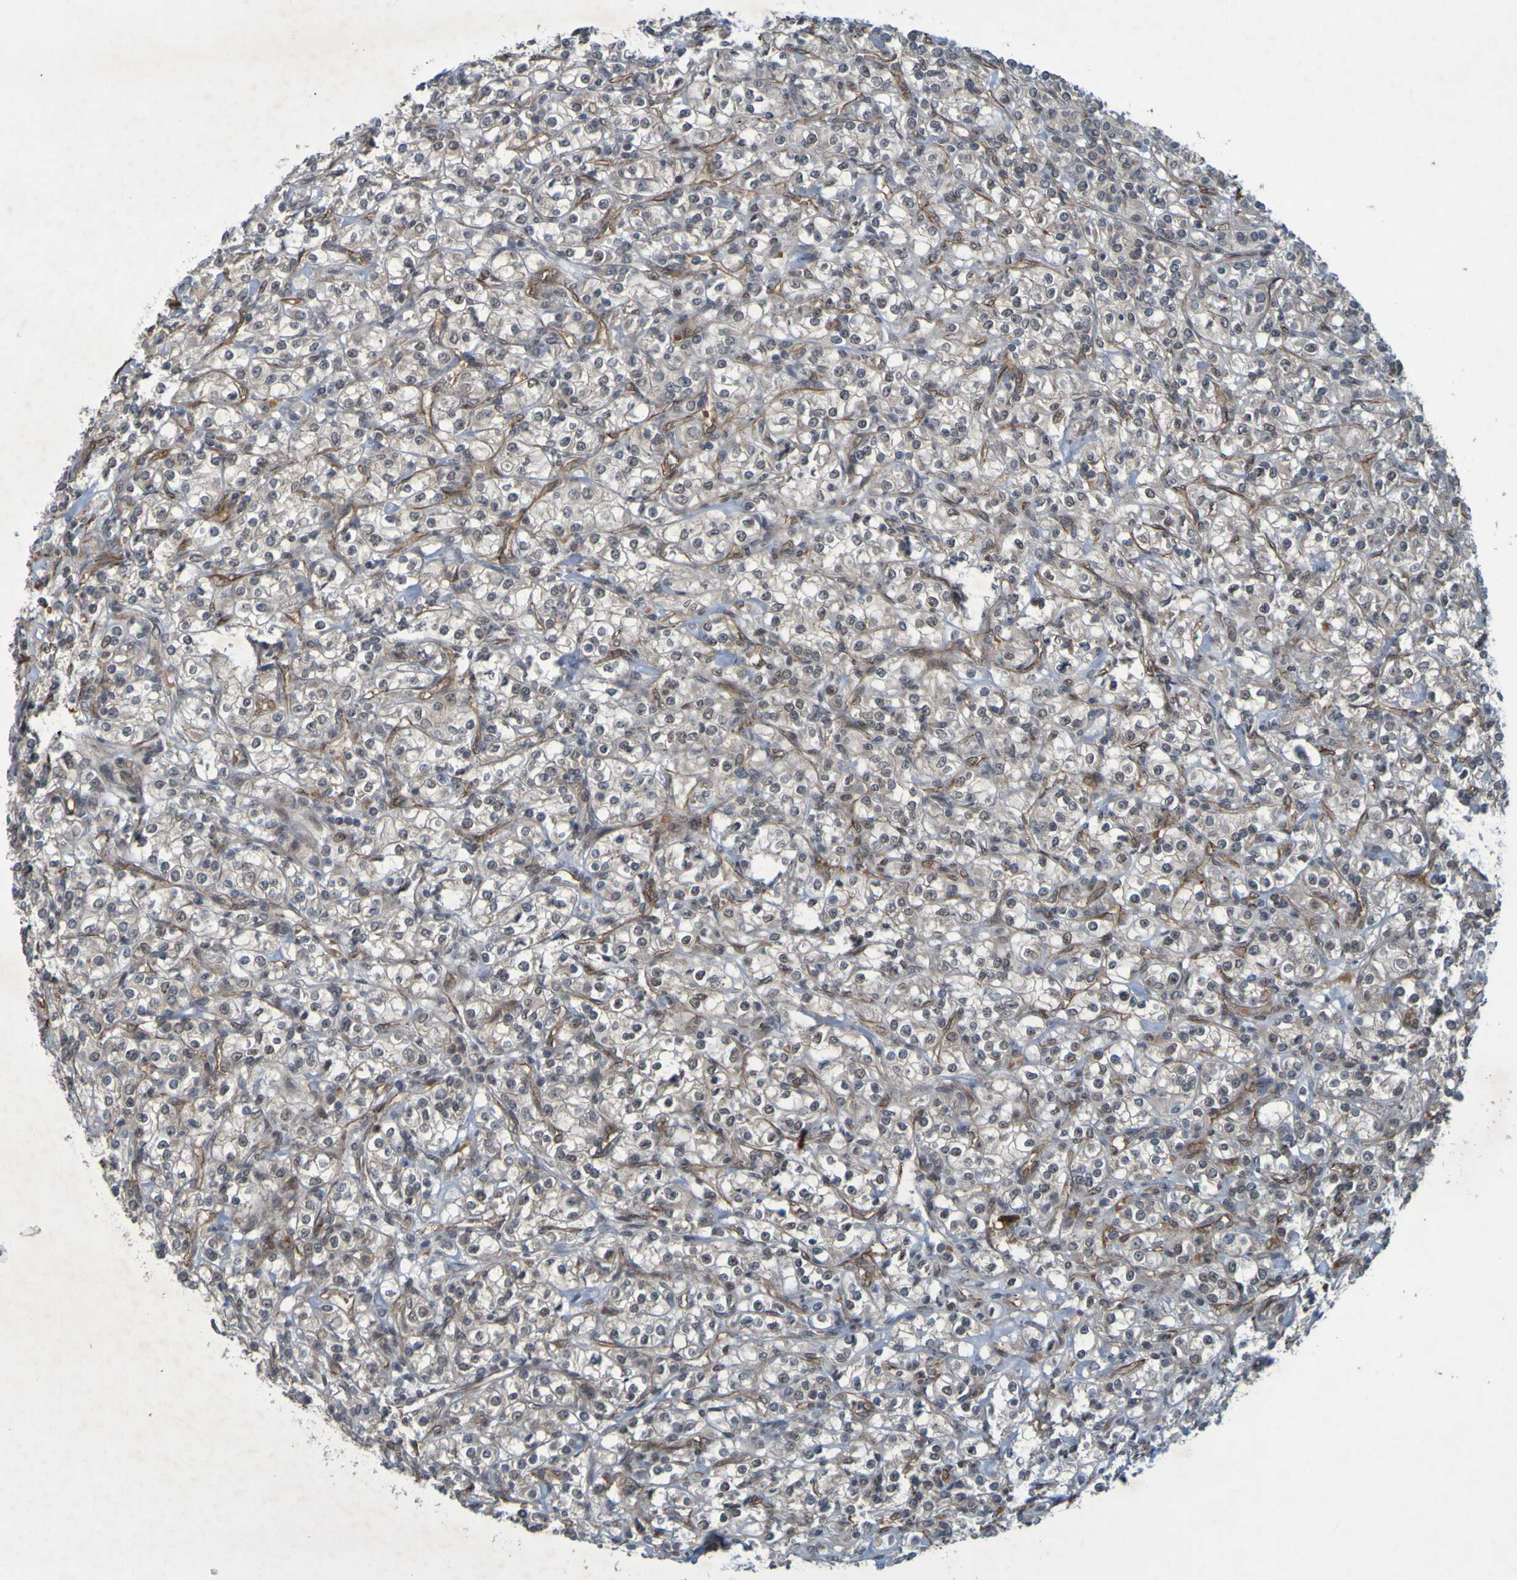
{"staining": {"intensity": "negative", "quantity": "none", "location": "none"}, "tissue": "renal cancer", "cell_type": "Tumor cells", "image_type": "cancer", "snomed": [{"axis": "morphology", "description": "Adenocarcinoma, NOS"}, {"axis": "topography", "description": "Kidney"}], "caption": "High power microscopy micrograph of an IHC photomicrograph of renal cancer (adenocarcinoma), revealing no significant positivity in tumor cells.", "gene": "MCPH1", "patient": {"sex": "male", "age": 77}}